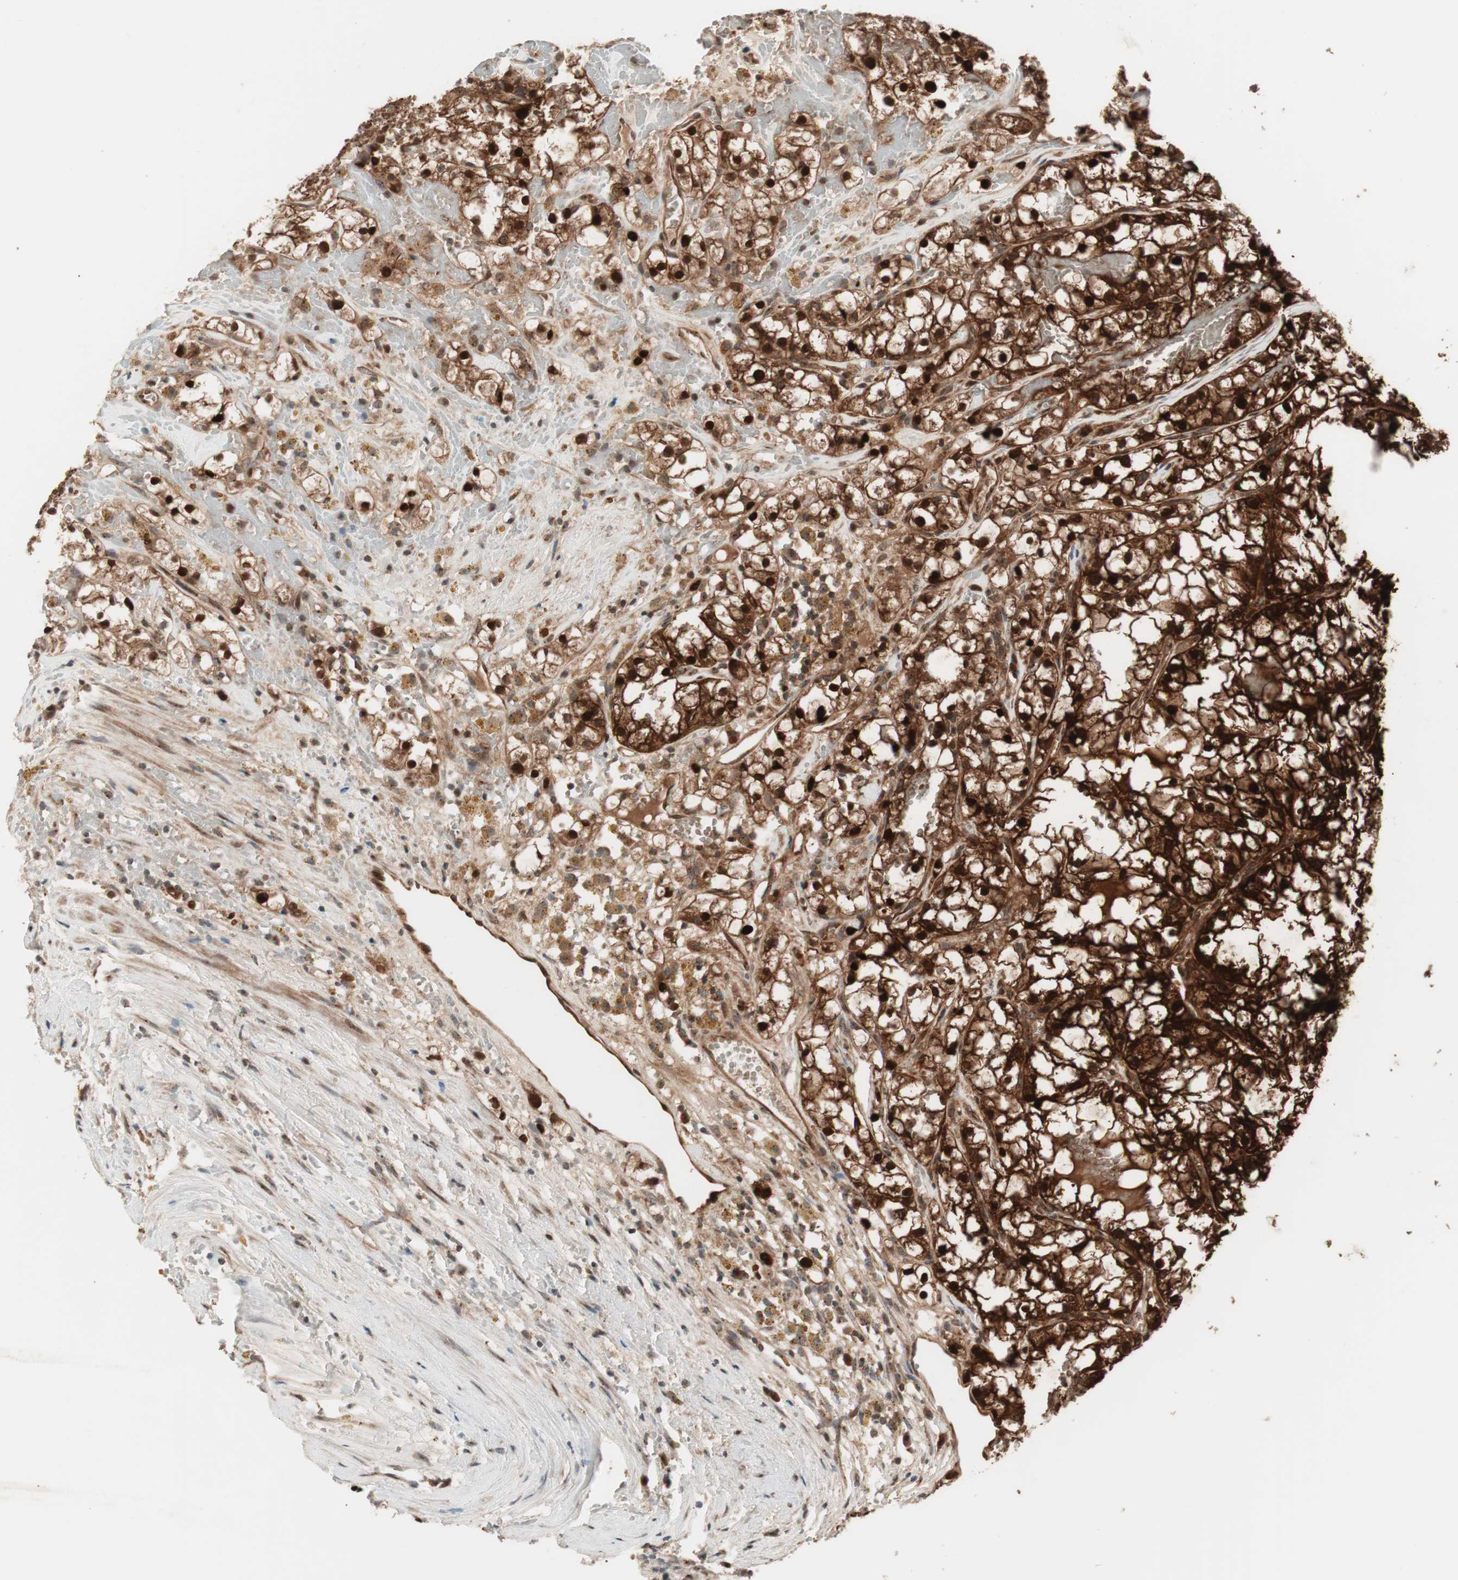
{"staining": {"intensity": "strong", "quantity": ">75%", "location": "cytoplasmic/membranous,nuclear"}, "tissue": "renal cancer", "cell_type": "Tumor cells", "image_type": "cancer", "snomed": [{"axis": "morphology", "description": "Adenocarcinoma, NOS"}, {"axis": "topography", "description": "Kidney"}], "caption": "The histopathology image shows immunohistochemical staining of adenocarcinoma (renal). There is strong cytoplasmic/membranous and nuclear staining is present in approximately >75% of tumor cells.", "gene": "PRKG2", "patient": {"sex": "male", "age": 56}}